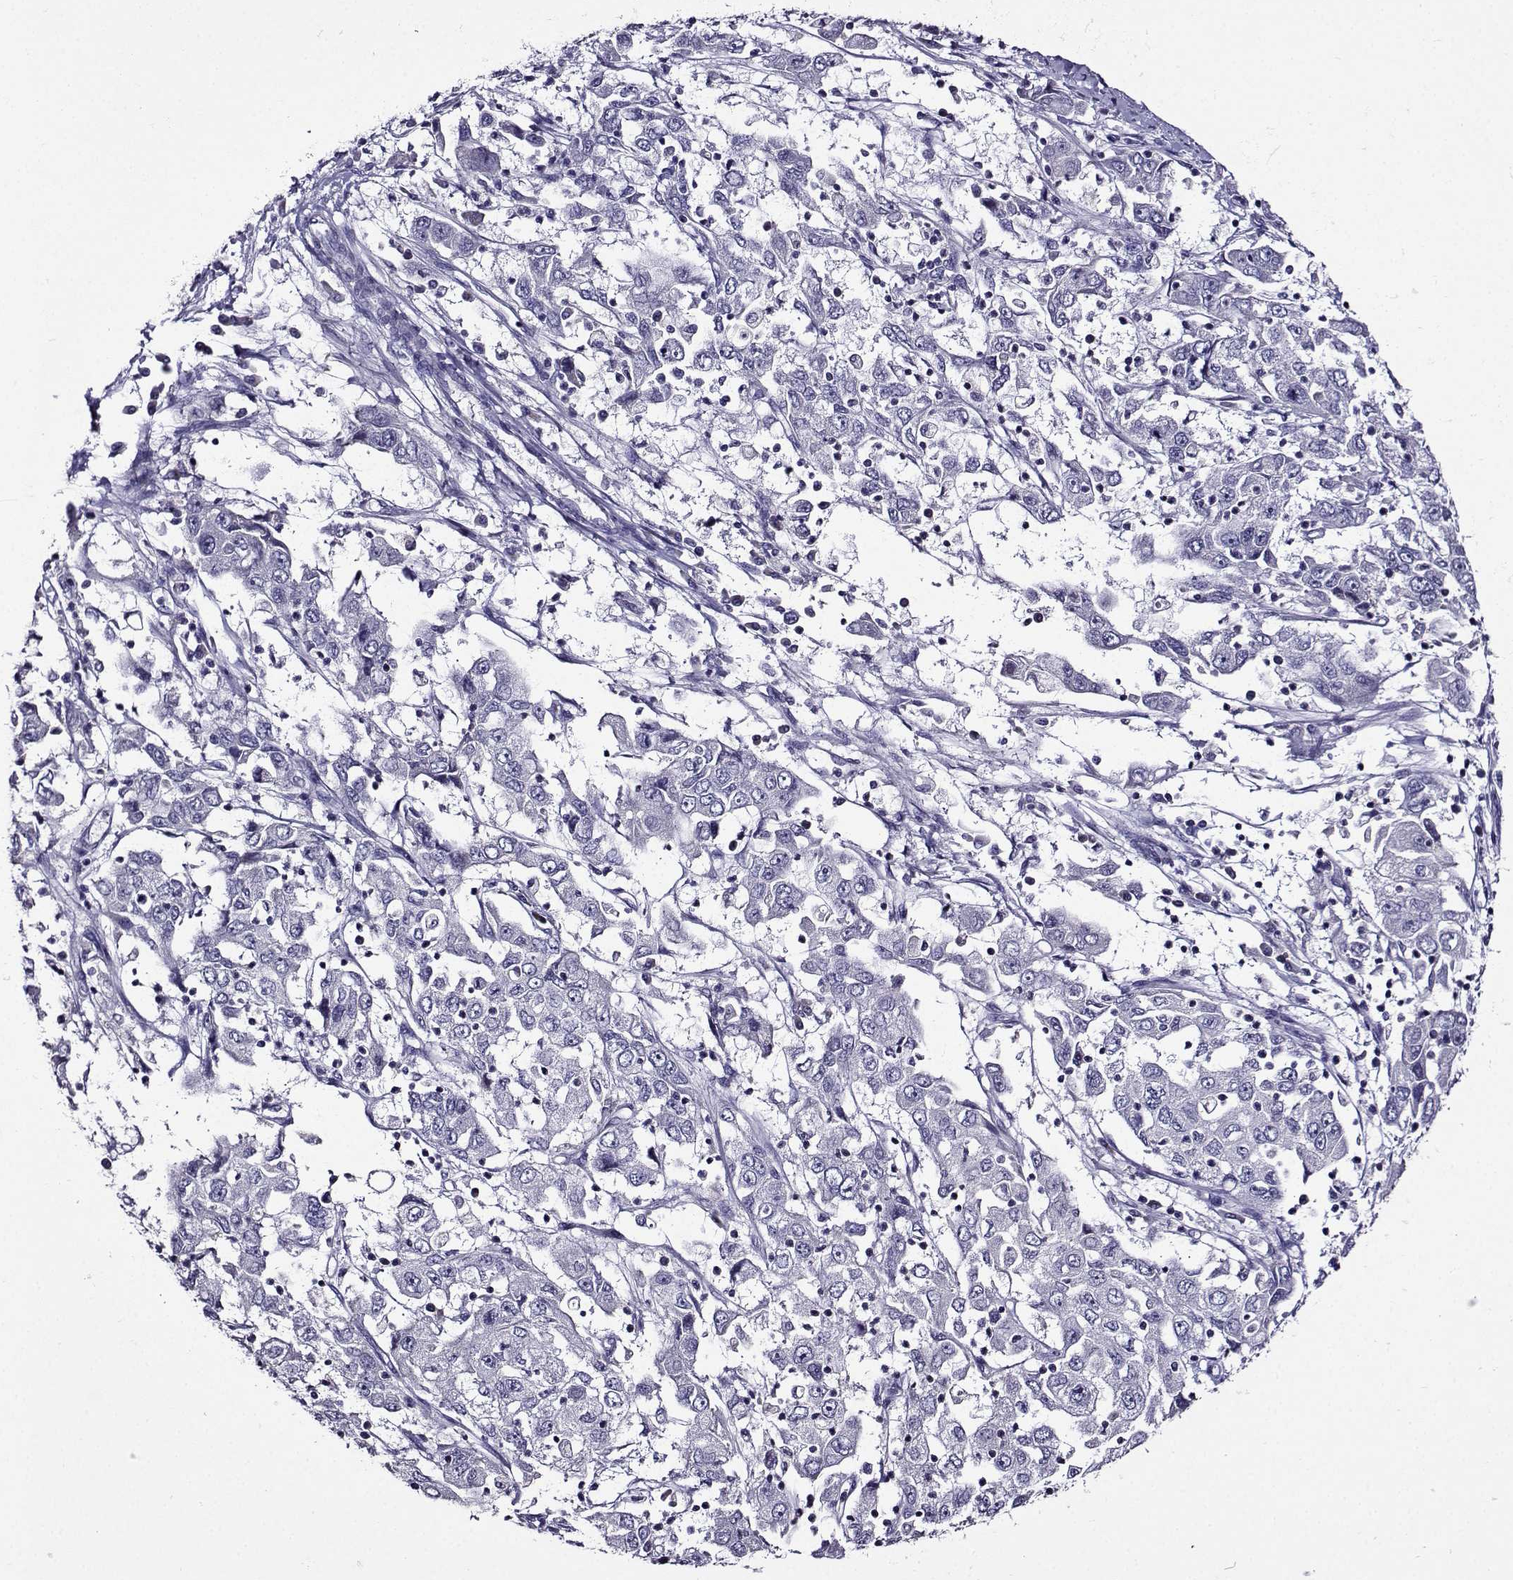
{"staining": {"intensity": "negative", "quantity": "none", "location": "none"}, "tissue": "cervical cancer", "cell_type": "Tumor cells", "image_type": "cancer", "snomed": [{"axis": "morphology", "description": "Squamous cell carcinoma, NOS"}, {"axis": "topography", "description": "Cervix"}], "caption": "This is an immunohistochemistry (IHC) photomicrograph of cervical cancer (squamous cell carcinoma). There is no expression in tumor cells.", "gene": "TMEM266", "patient": {"sex": "female", "age": 36}}